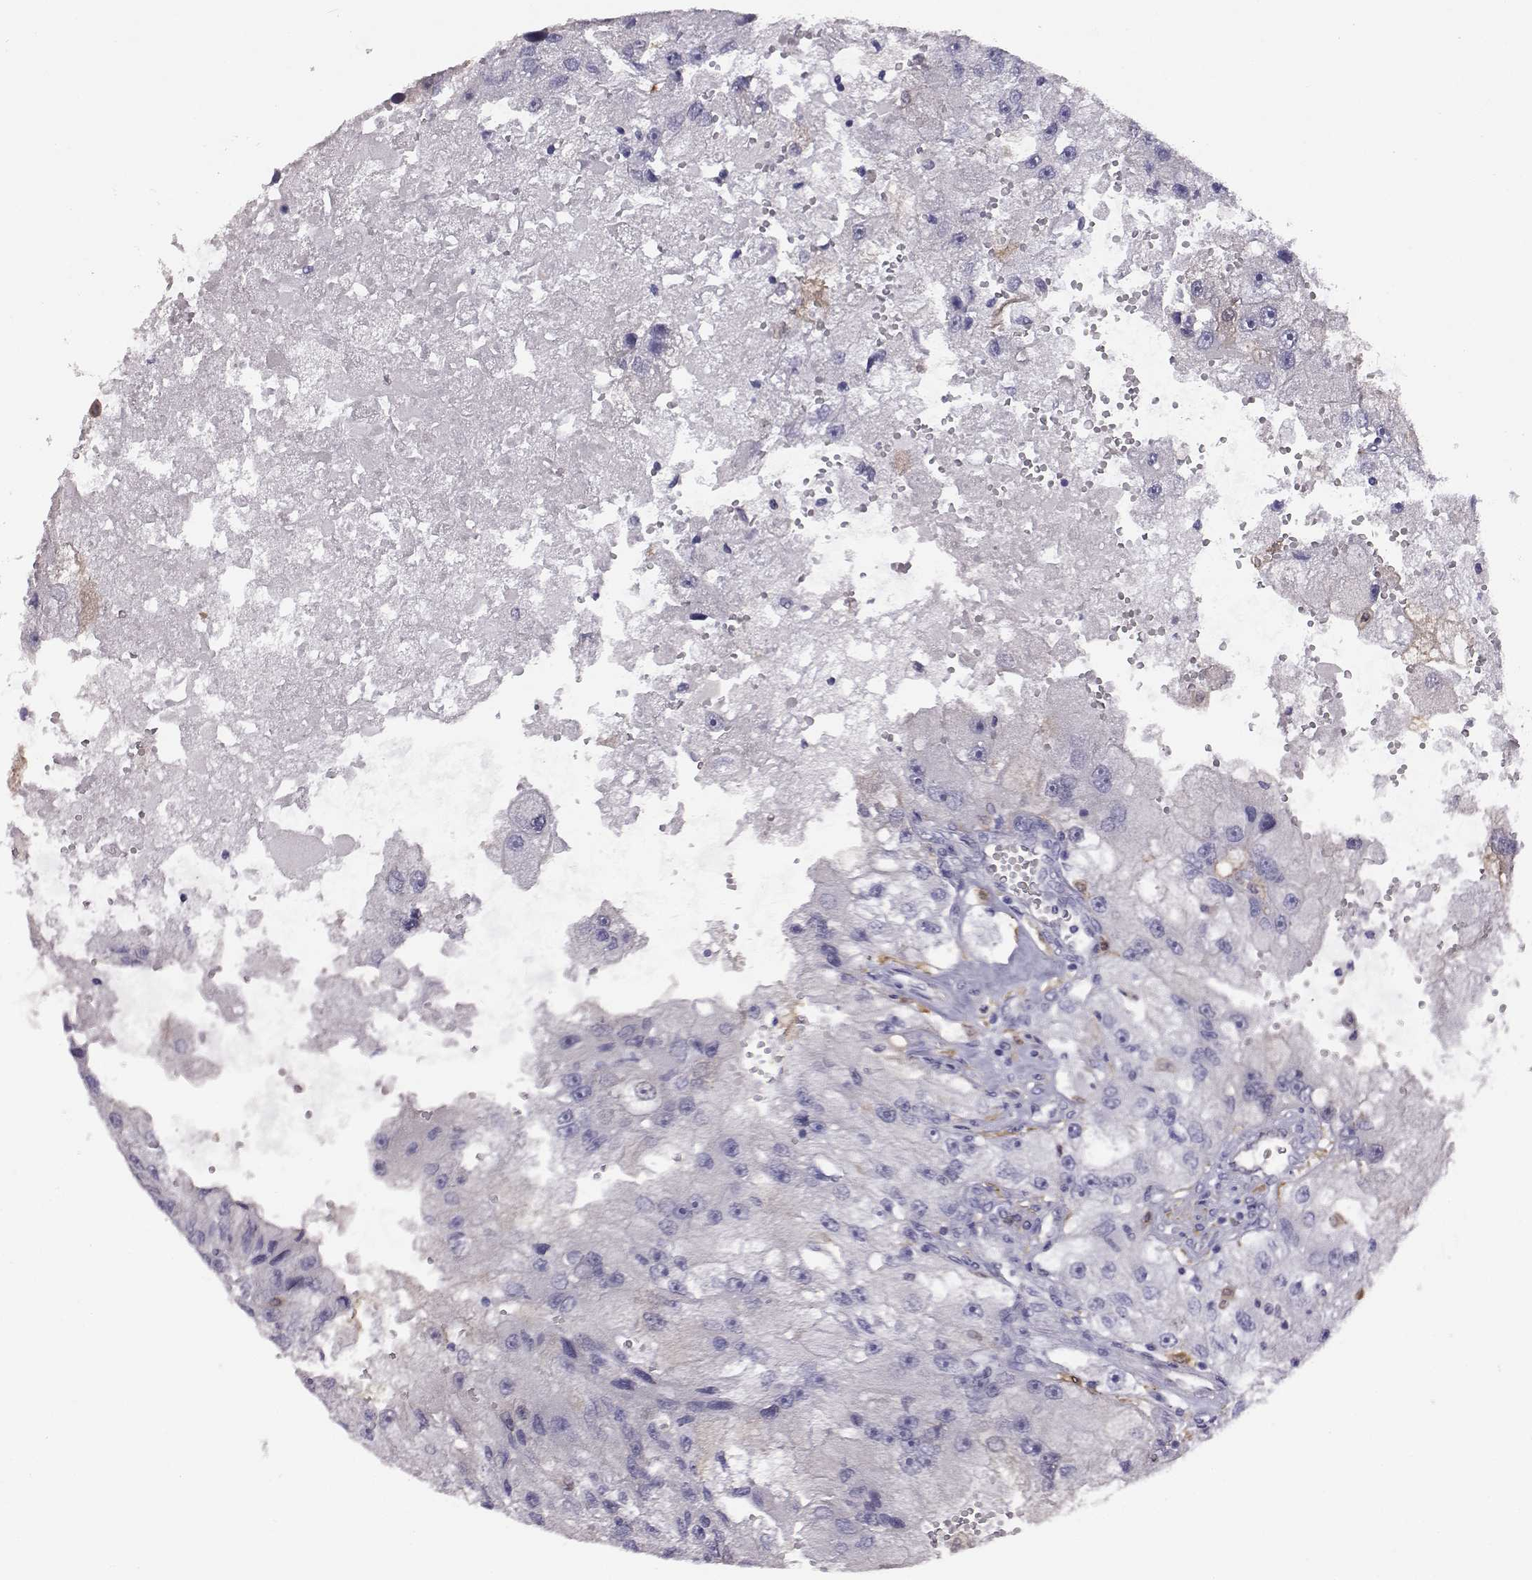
{"staining": {"intensity": "negative", "quantity": "none", "location": "none"}, "tissue": "renal cancer", "cell_type": "Tumor cells", "image_type": "cancer", "snomed": [{"axis": "morphology", "description": "Adenocarcinoma, NOS"}, {"axis": "topography", "description": "Kidney"}], "caption": "Tumor cells show no significant protein staining in adenocarcinoma (renal).", "gene": "AKR1B1", "patient": {"sex": "male", "age": 63}}